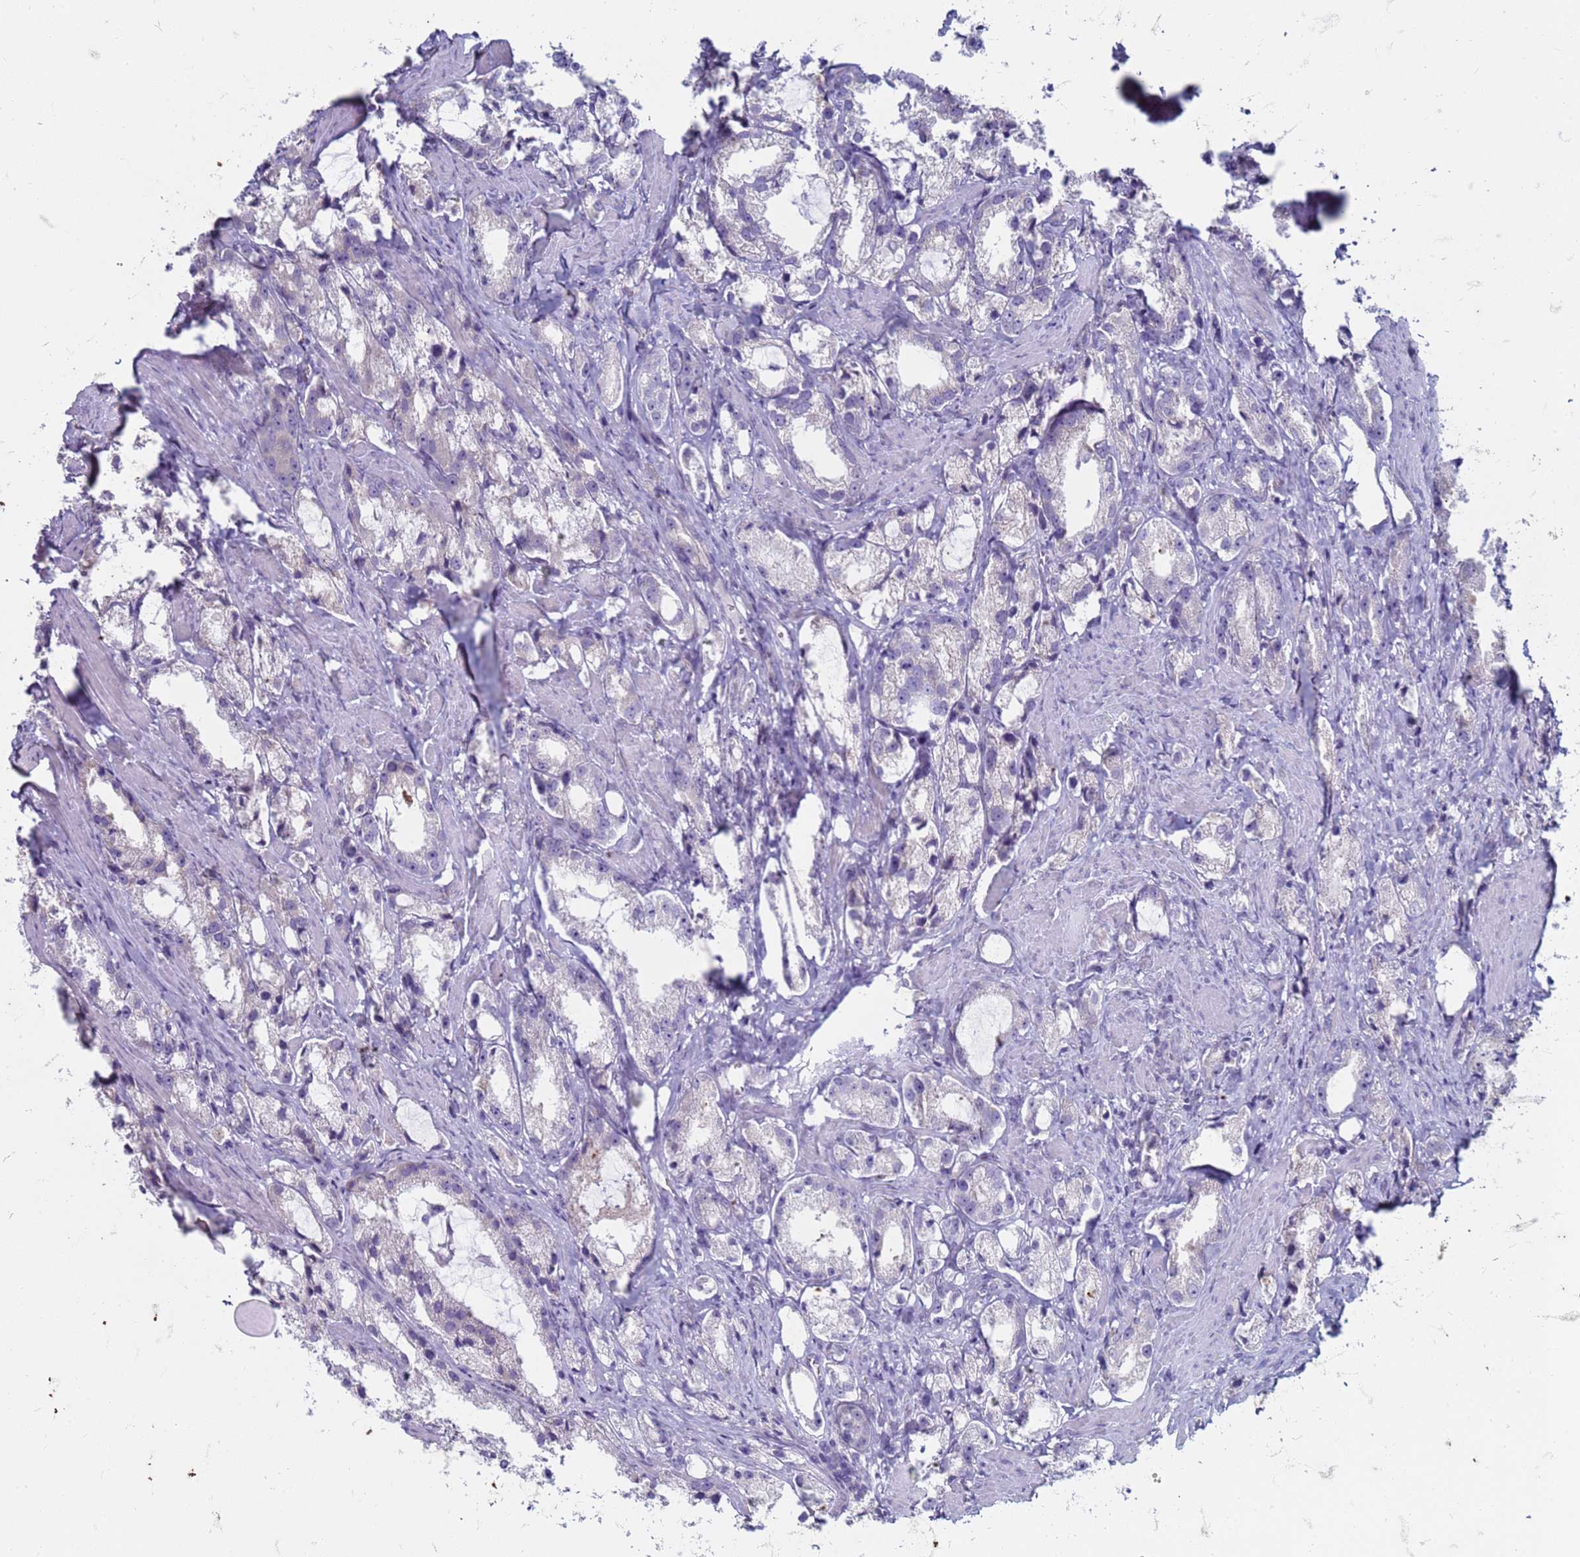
{"staining": {"intensity": "negative", "quantity": "none", "location": "none"}, "tissue": "prostate cancer", "cell_type": "Tumor cells", "image_type": "cancer", "snomed": [{"axis": "morphology", "description": "Adenocarcinoma, High grade"}, {"axis": "topography", "description": "Prostate"}], "caption": "There is no significant positivity in tumor cells of prostate cancer.", "gene": "SUCO", "patient": {"sex": "male", "age": 66}}